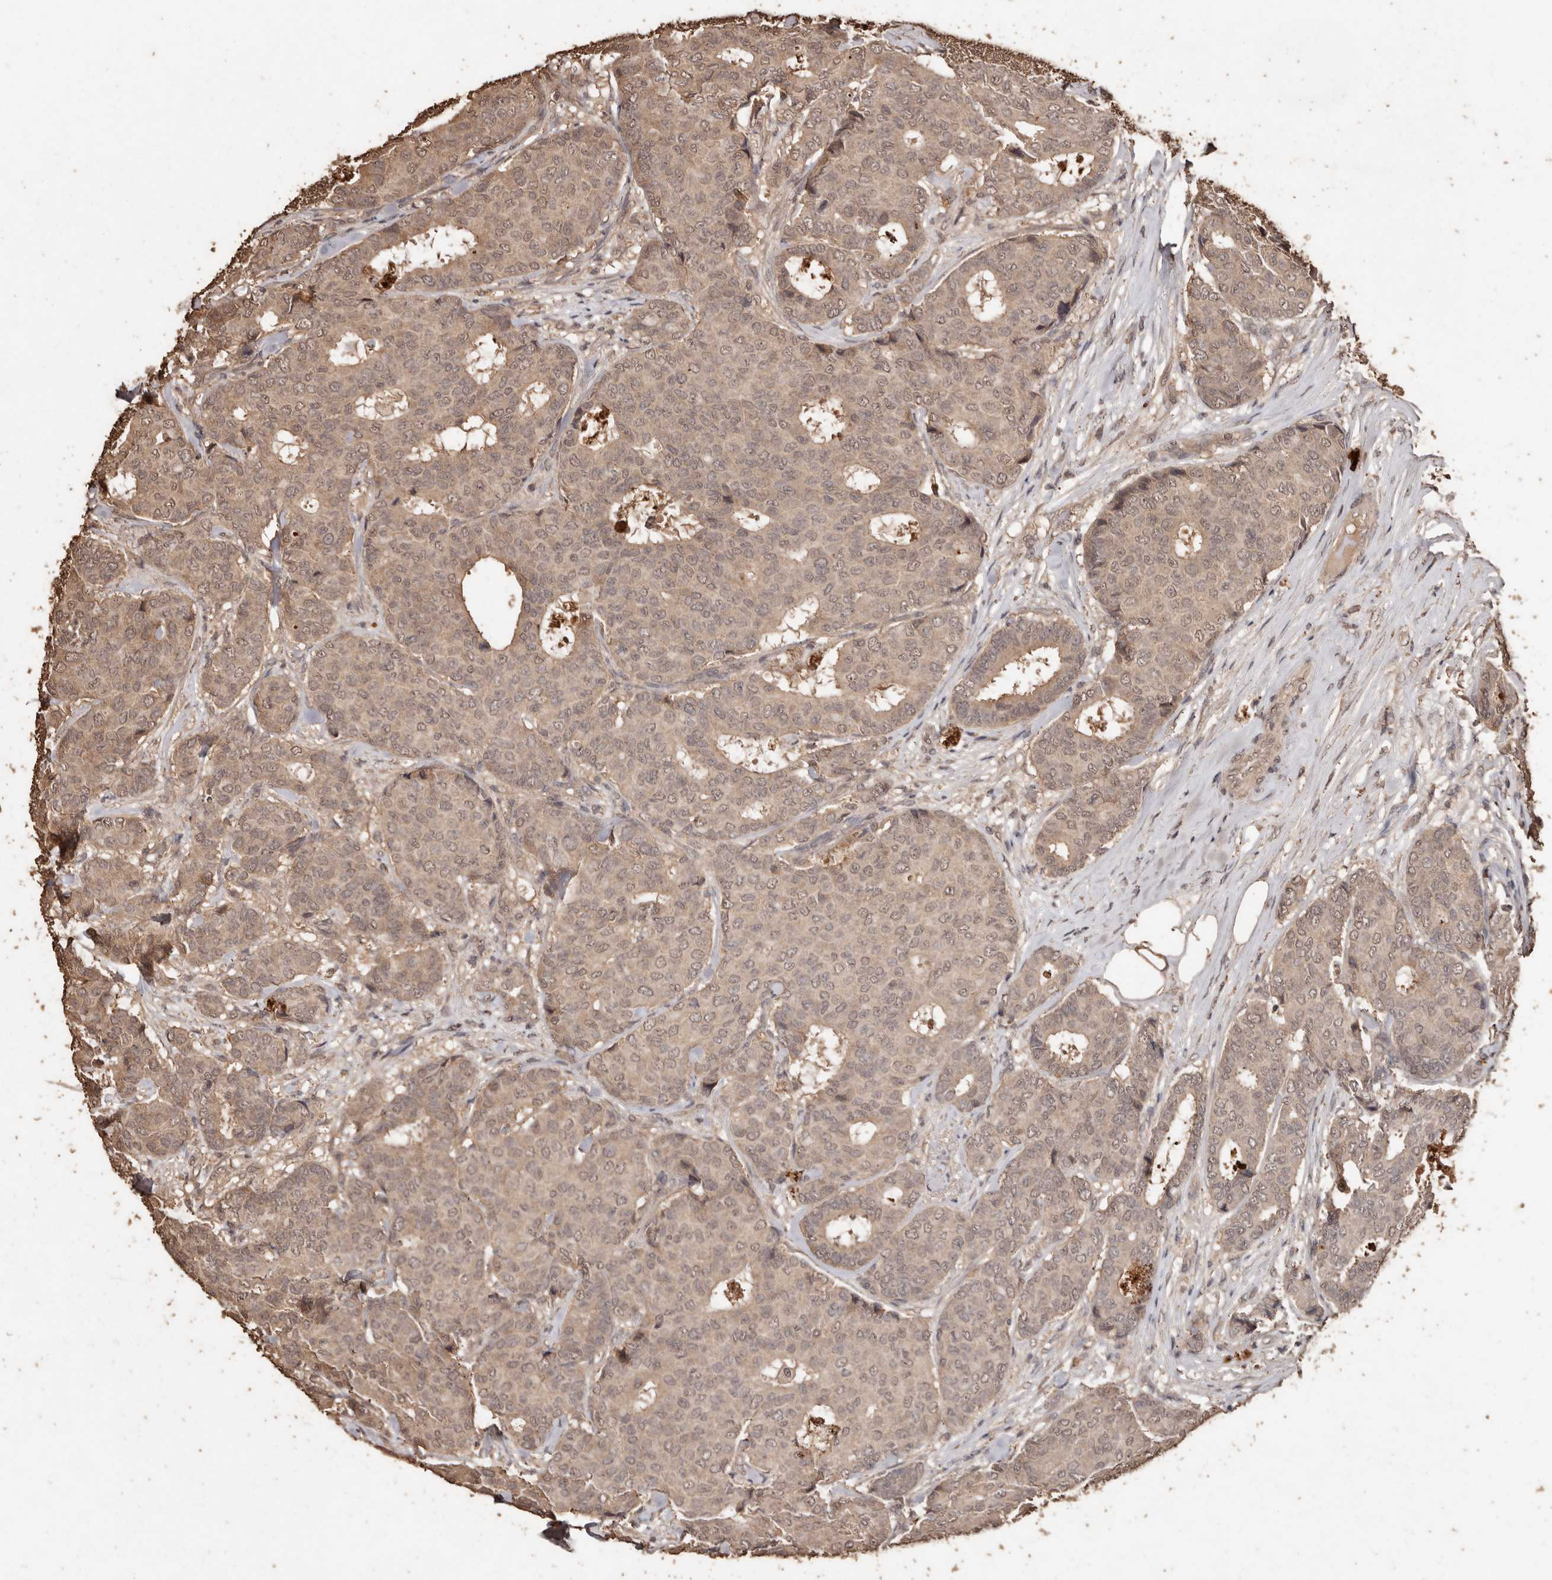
{"staining": {"intensity": "weak", "quantity": ">75%", "location": "cytoplasmic/membranous,nuclear"}, "tissue": "breast cancer", "cell_type": "Tumor cells", "image_type": "cancer", "snomed": [{"axis": "morphology", "description": "Duct carcinoma"}, {"axis": "topography", "description": "Breast"}], "caption": "A photomicrograph of breast invasive ductal carcinoma stained for a protein exhibits weak cytoplasmic/membranous and nuclear brown staining in tumor cells.", "gene": "PKDCC", "patient": {"sex": "female", "age": 75}}